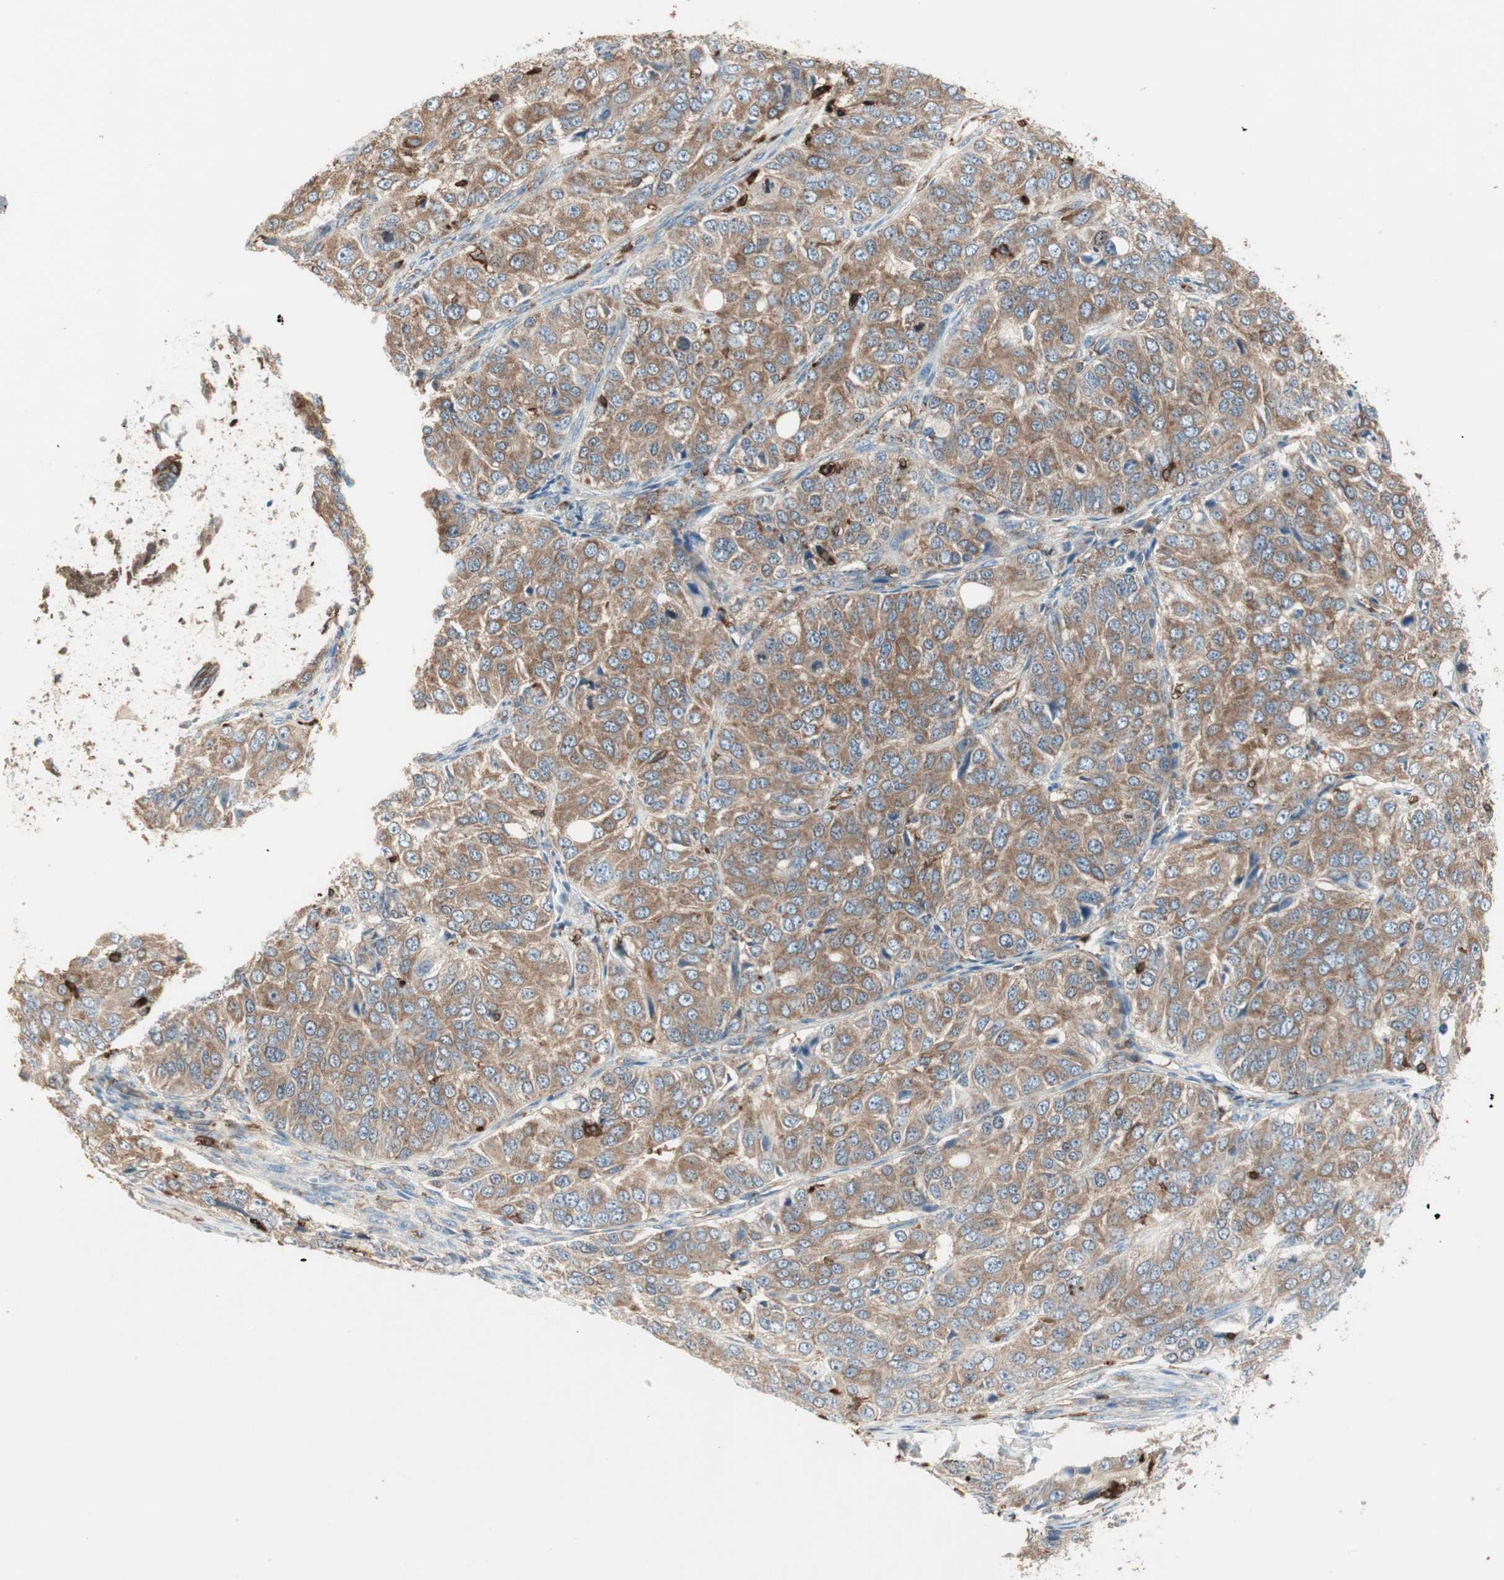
{"staining": {"intensity": "moderate", "quantity": ">75%", "location": "cytoplasmic/membranous"}, "tissue": "ovarian cancer", "cell_type": "Tumor cells", "image_type": "cancer", "snomed": [{"axis": "morphology", "description": "Carcinoma, endometroid"}, {"axis": "topography", "description": "Ovary"}], "caption": "Human ovarian endometroid carcinoma stained with a protein marker displays moderate staining in tumor cells.", "gene": "MMP3", "patient": {"sex": "female", "age": 51}}